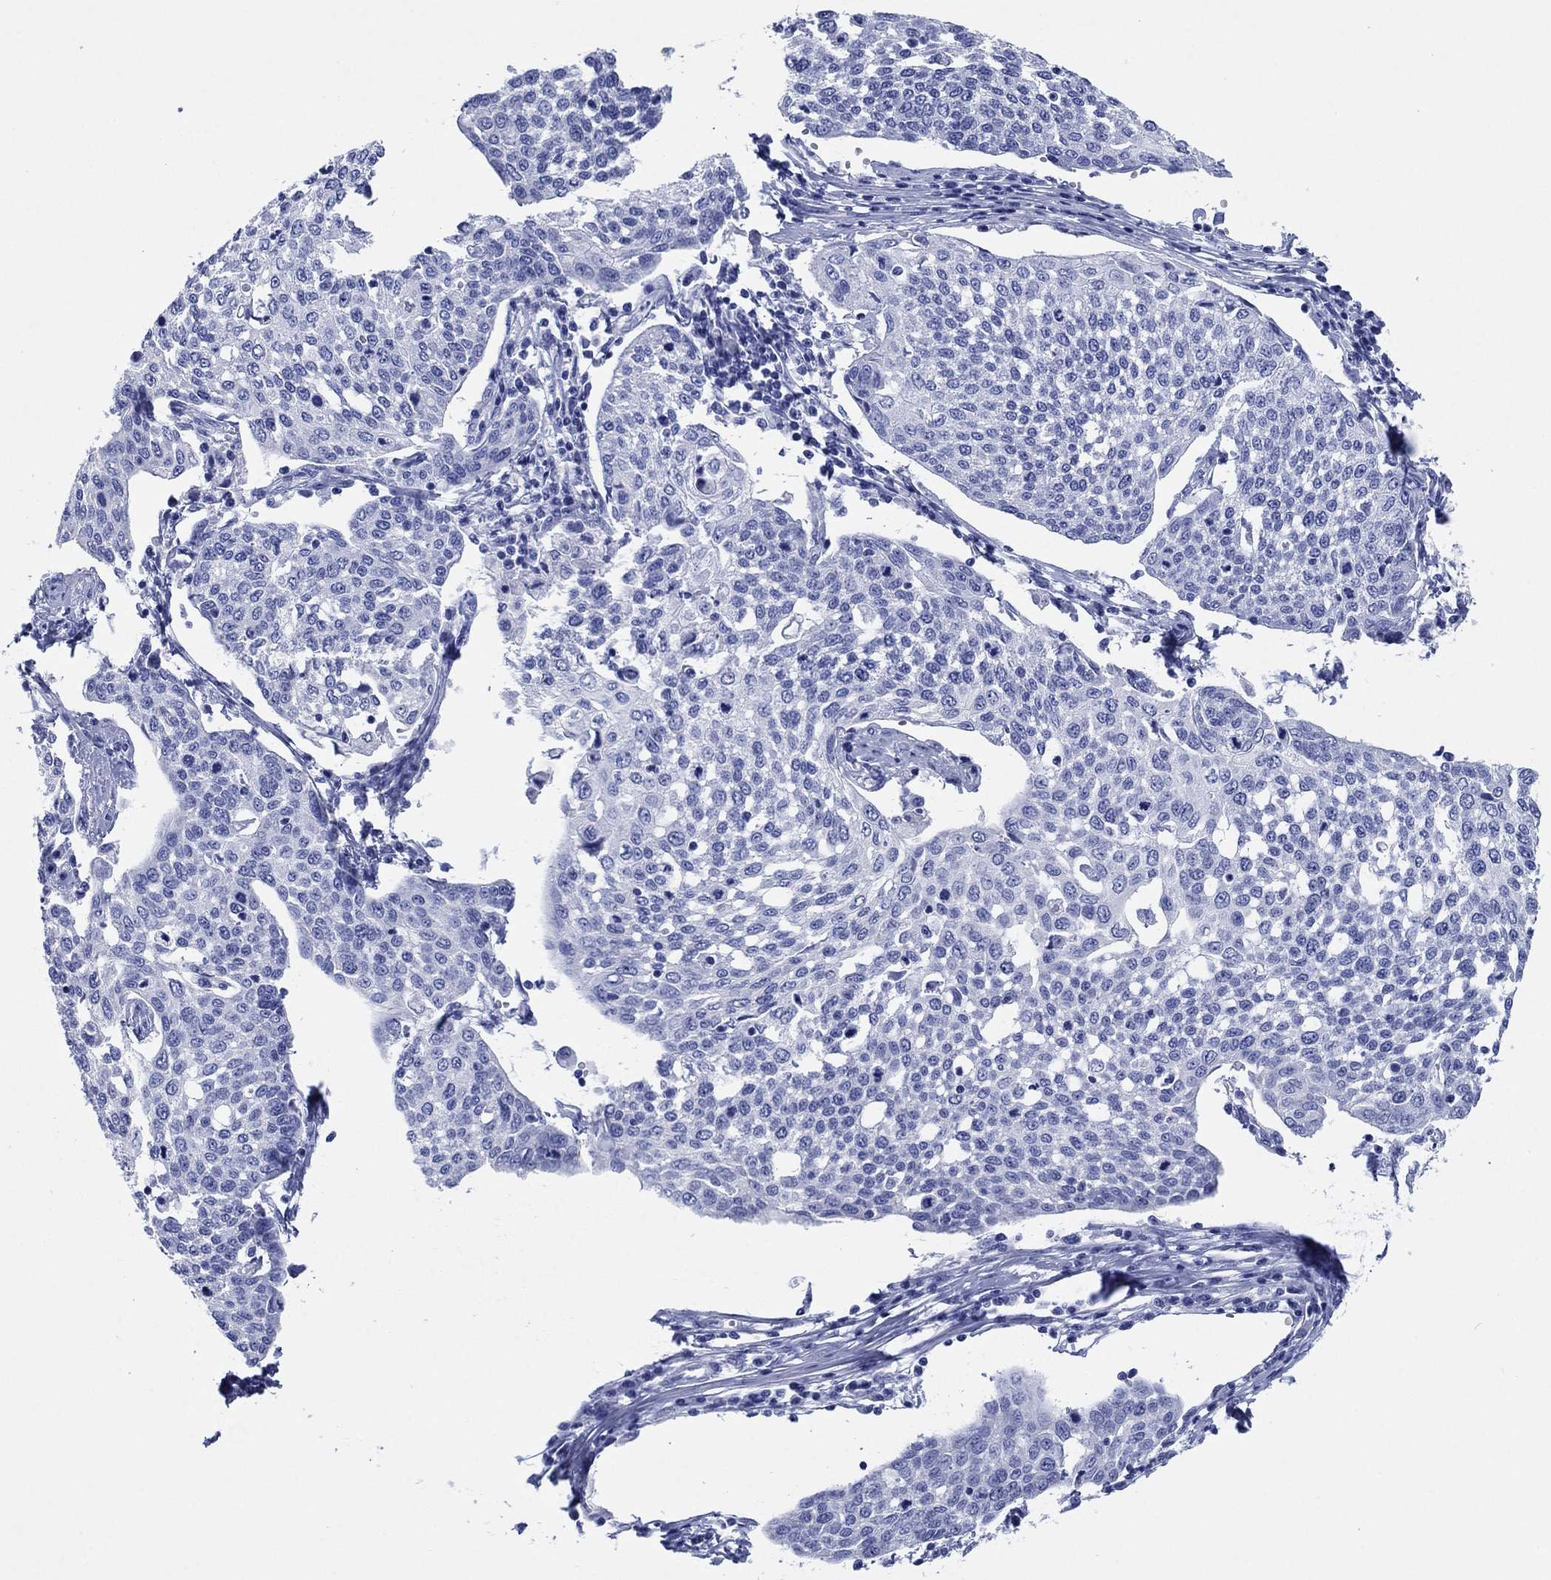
{"staining": {"intensity": "negative", "quantity": "none", "location": "none"}, "tissue": "cervical cancer", "cell_type": "Tumor cells", "image_type": "cancer", "snomed": [{"axis": "morphology", "description": "Squamous cell carcinoma, NOS"}, {"axis": "topography", "description": "Cervix"}], "caption": "Image shows no significant protein staining in tumor cells of cervical cancer (squamous cell carcinoma).", "gene": "HCRT", "patient": {"sex": "female", "age": 34}}